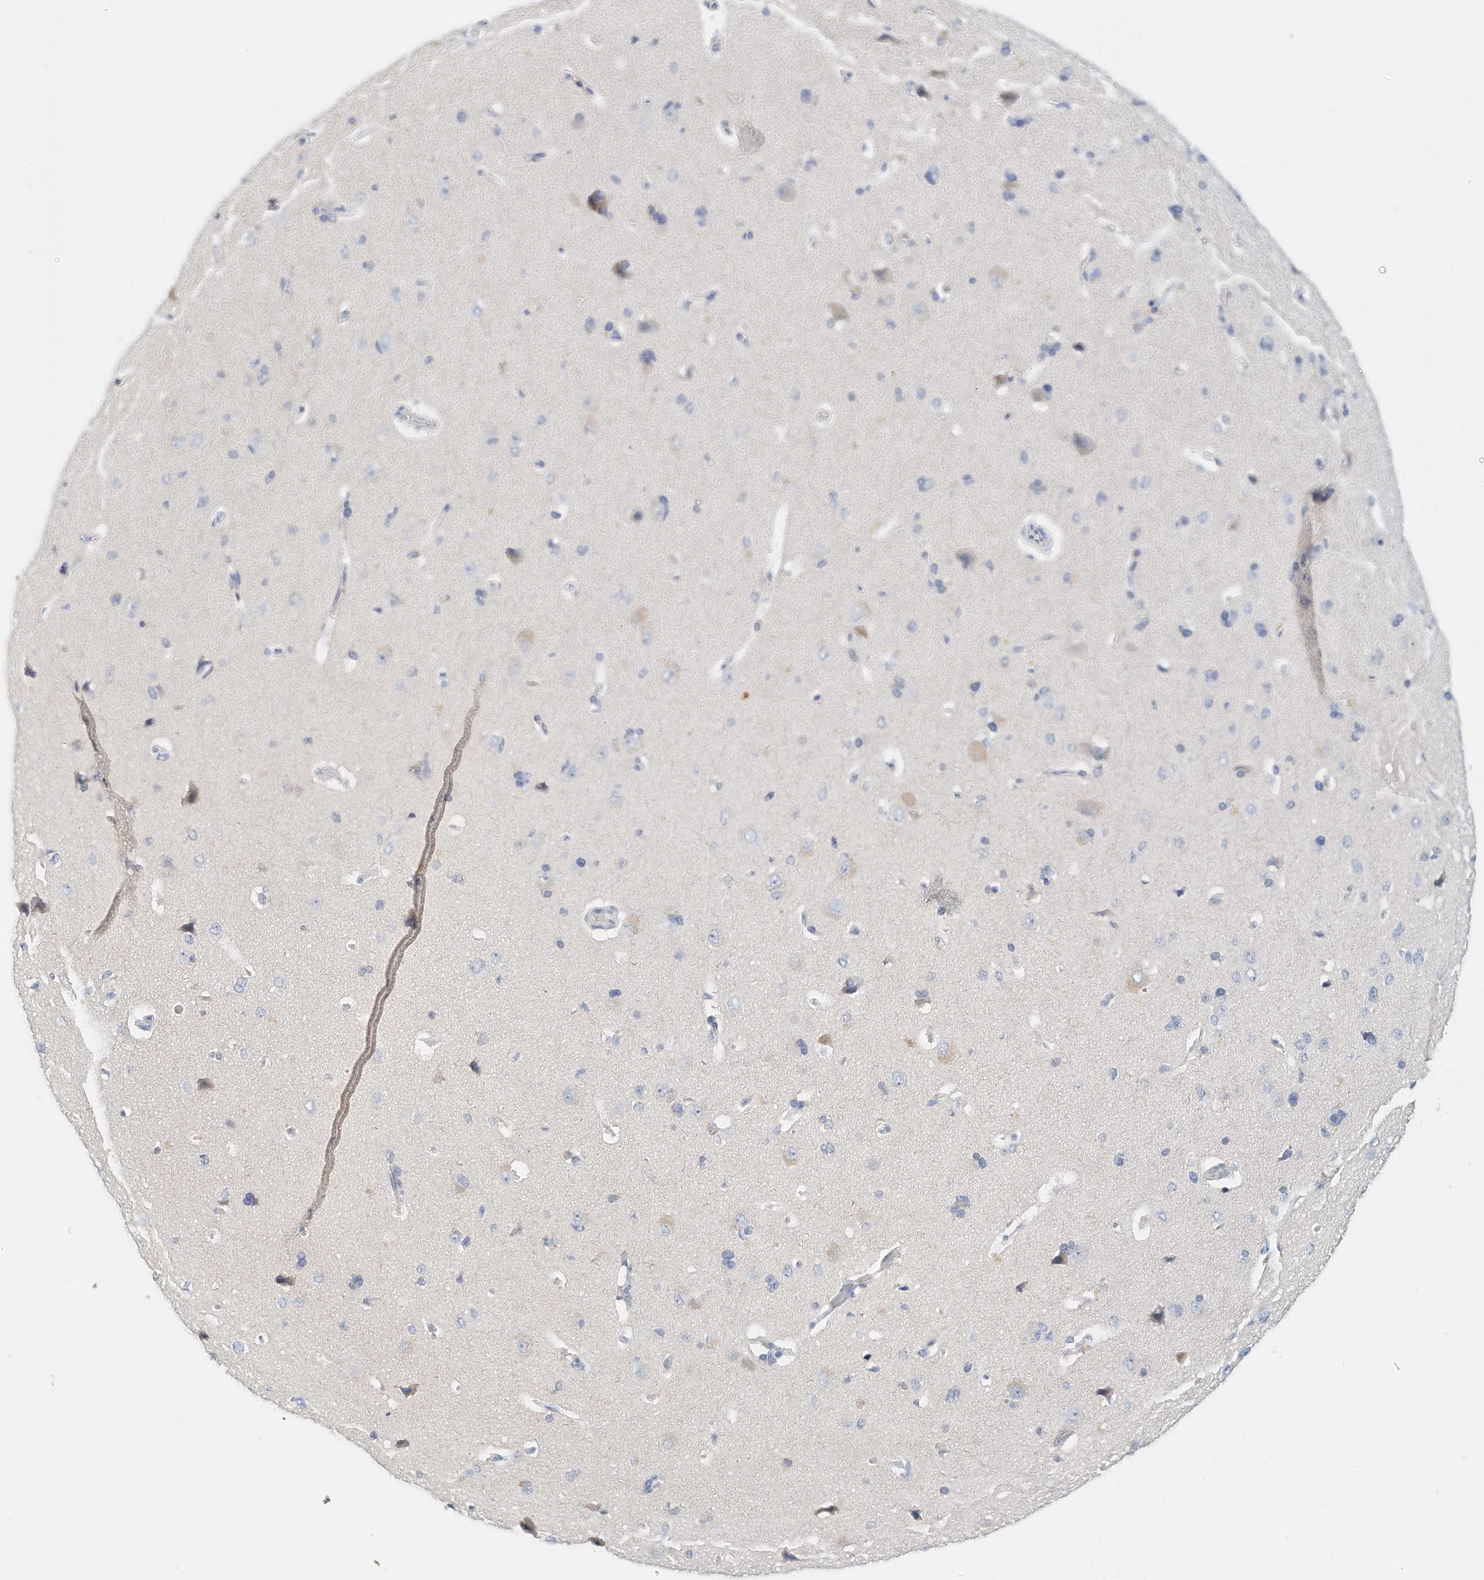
{"staining": {"intensity": "negative", "quantity": "none", "location": "none"}, "tissue": "cerebral cortex", "cell_type": "Endothelial cells", "image_type": "normal", "snomed": [{"axis": "morphology", "description": "Normal tissue, NOS"}, {"axis": "topography", "description": "Cerebral cortex"}], "caption": "Human cerebral cortex stained for a protein using immunohistochemistry (IHC) reveals no staining in endothelial cells.", "gene": "ARHGAP28", "patient": {"sex": "male", "age": 62}}